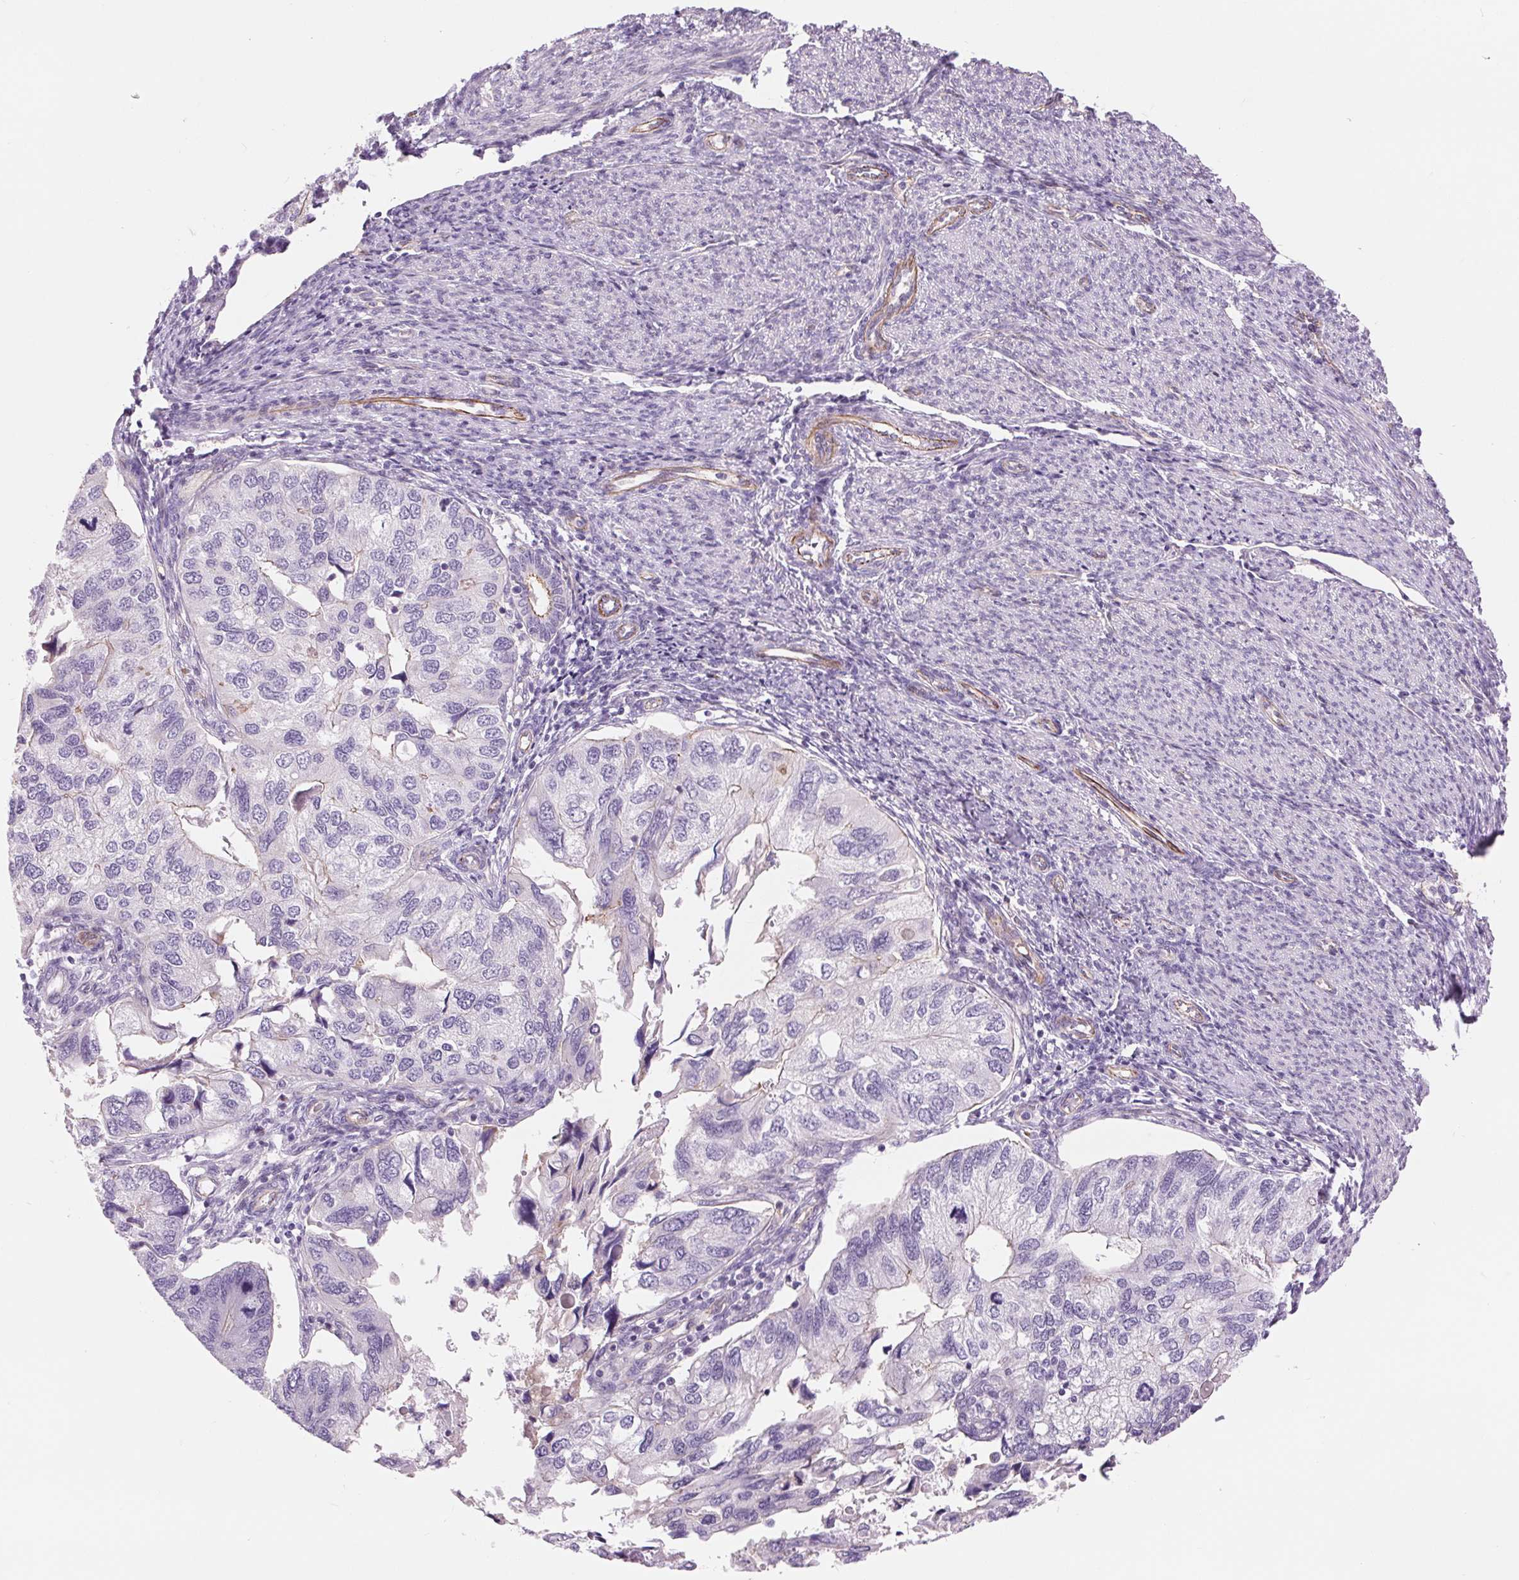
{"staining": {"intensity": "negative", "quantity": "none", "location": "none"}, "tissue": "endometrial cancer", "cell_type": "Tumor cells", "image_type": "cancer", "snomed": [{"axis": "morphology", "description": "Carcinoma, NOS"}, {"axis": "topography", "description": "Uterus"}], "caption": "Photomicrograph shows no protein positivity in tumor cells of endometrial cancer (carcinoma) tissue.", "gene": "DIXDC1", "patient": {"sex": "female", "age": 76}}